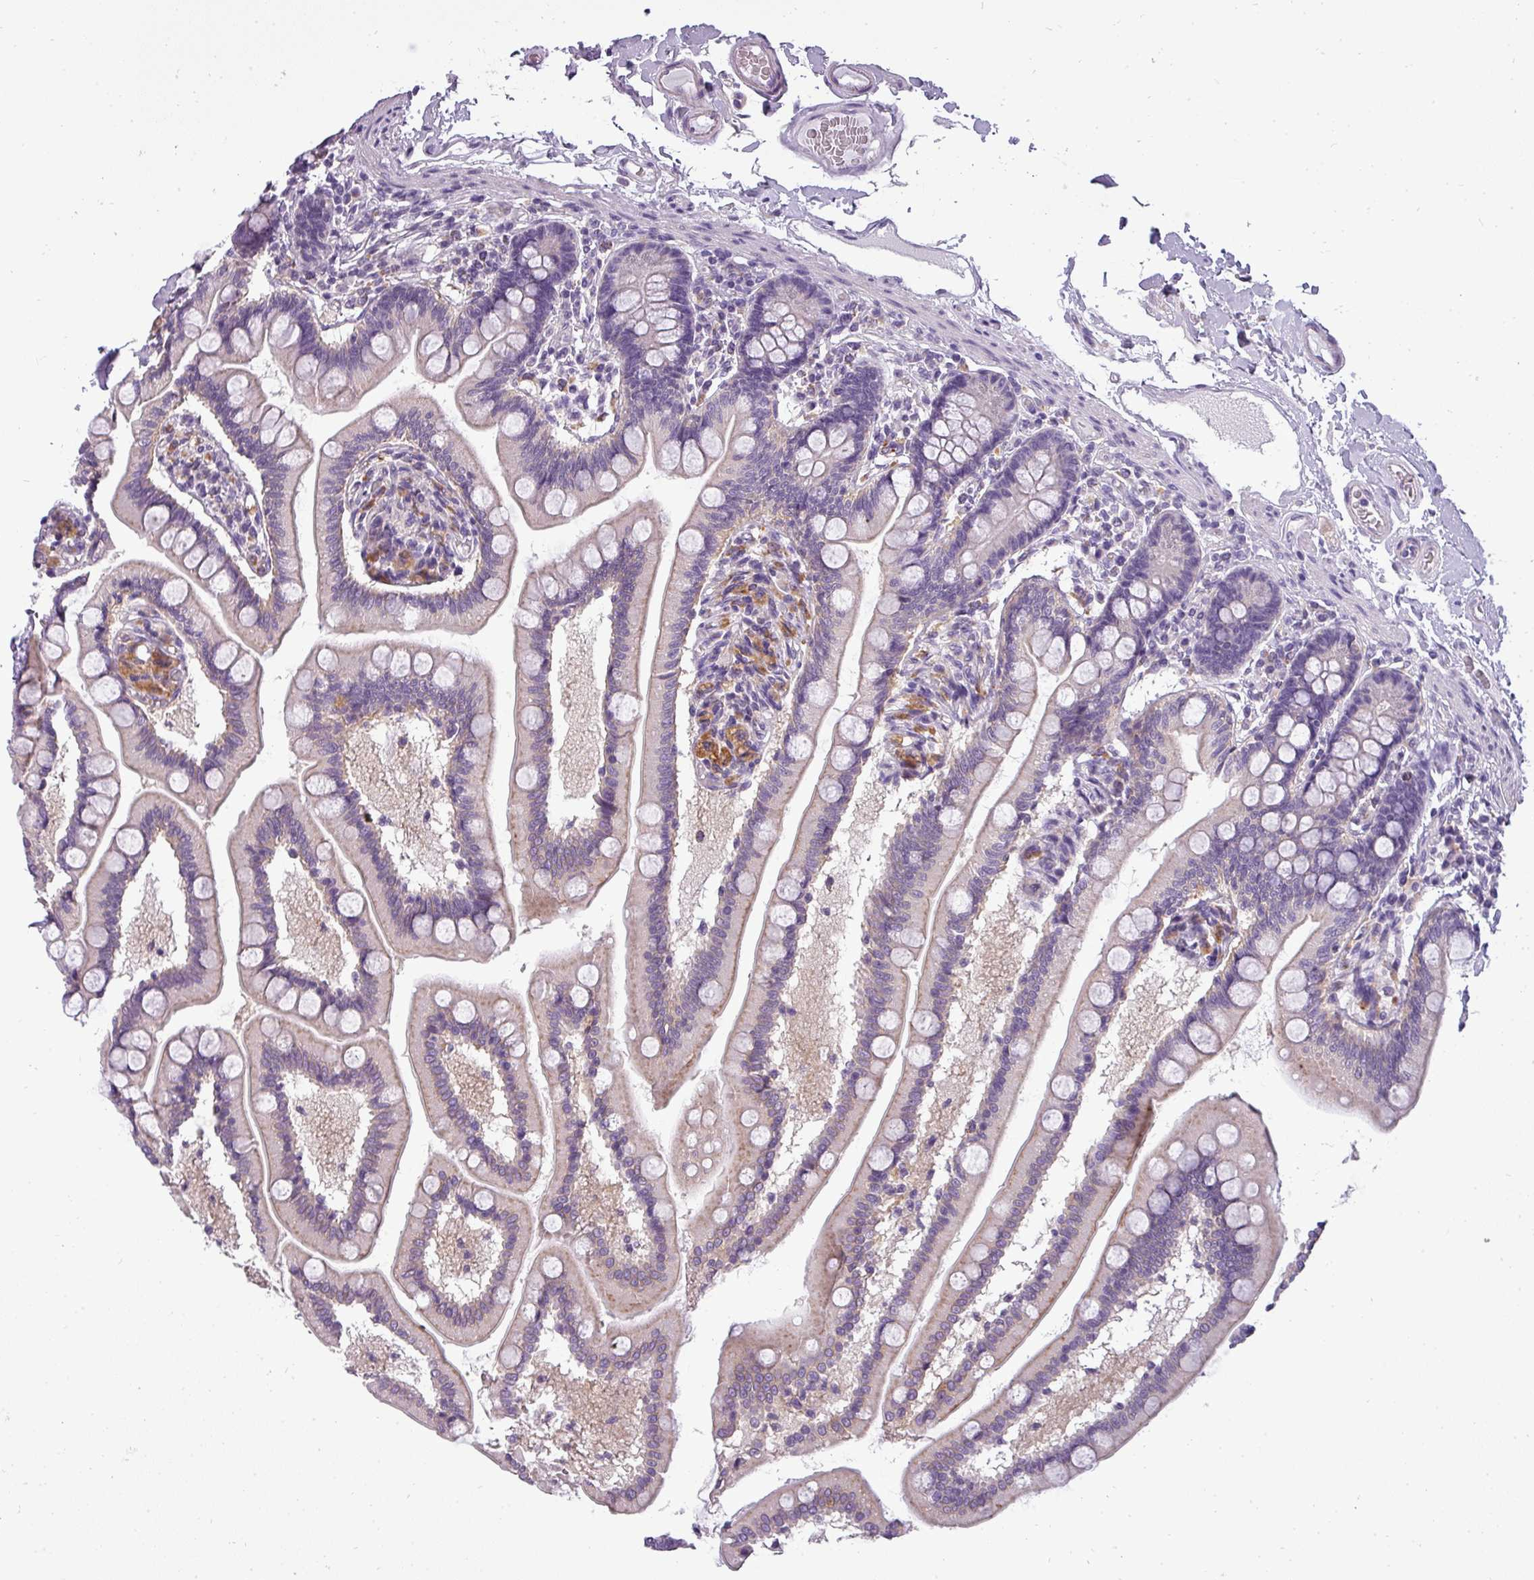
{"staining": {"intensity": "weak", "quantity": "25%-75%", "location": "cytoplasmic/membranous"}, "tissue": "small intestine", "cell_type": "Glandular cells", "image_type": "normal", "snomed": [{"axis": "morphology", "description": "Normal tissue, NOS"}, {"axis": "topography", "description": "Small intestine"}], "caption": "Immunohistochemical staining of normal human small intestine shows low levels of weak cytoplasmic/membranous staining in about 25%-75% of glandular cells. (DAB (3,3'-diaminobenzidine) IHC, brown staining for protein, blue staining for nuclei).", "gene": "ATP6V1D", "patient": {"sex": "female", "age": 64}}